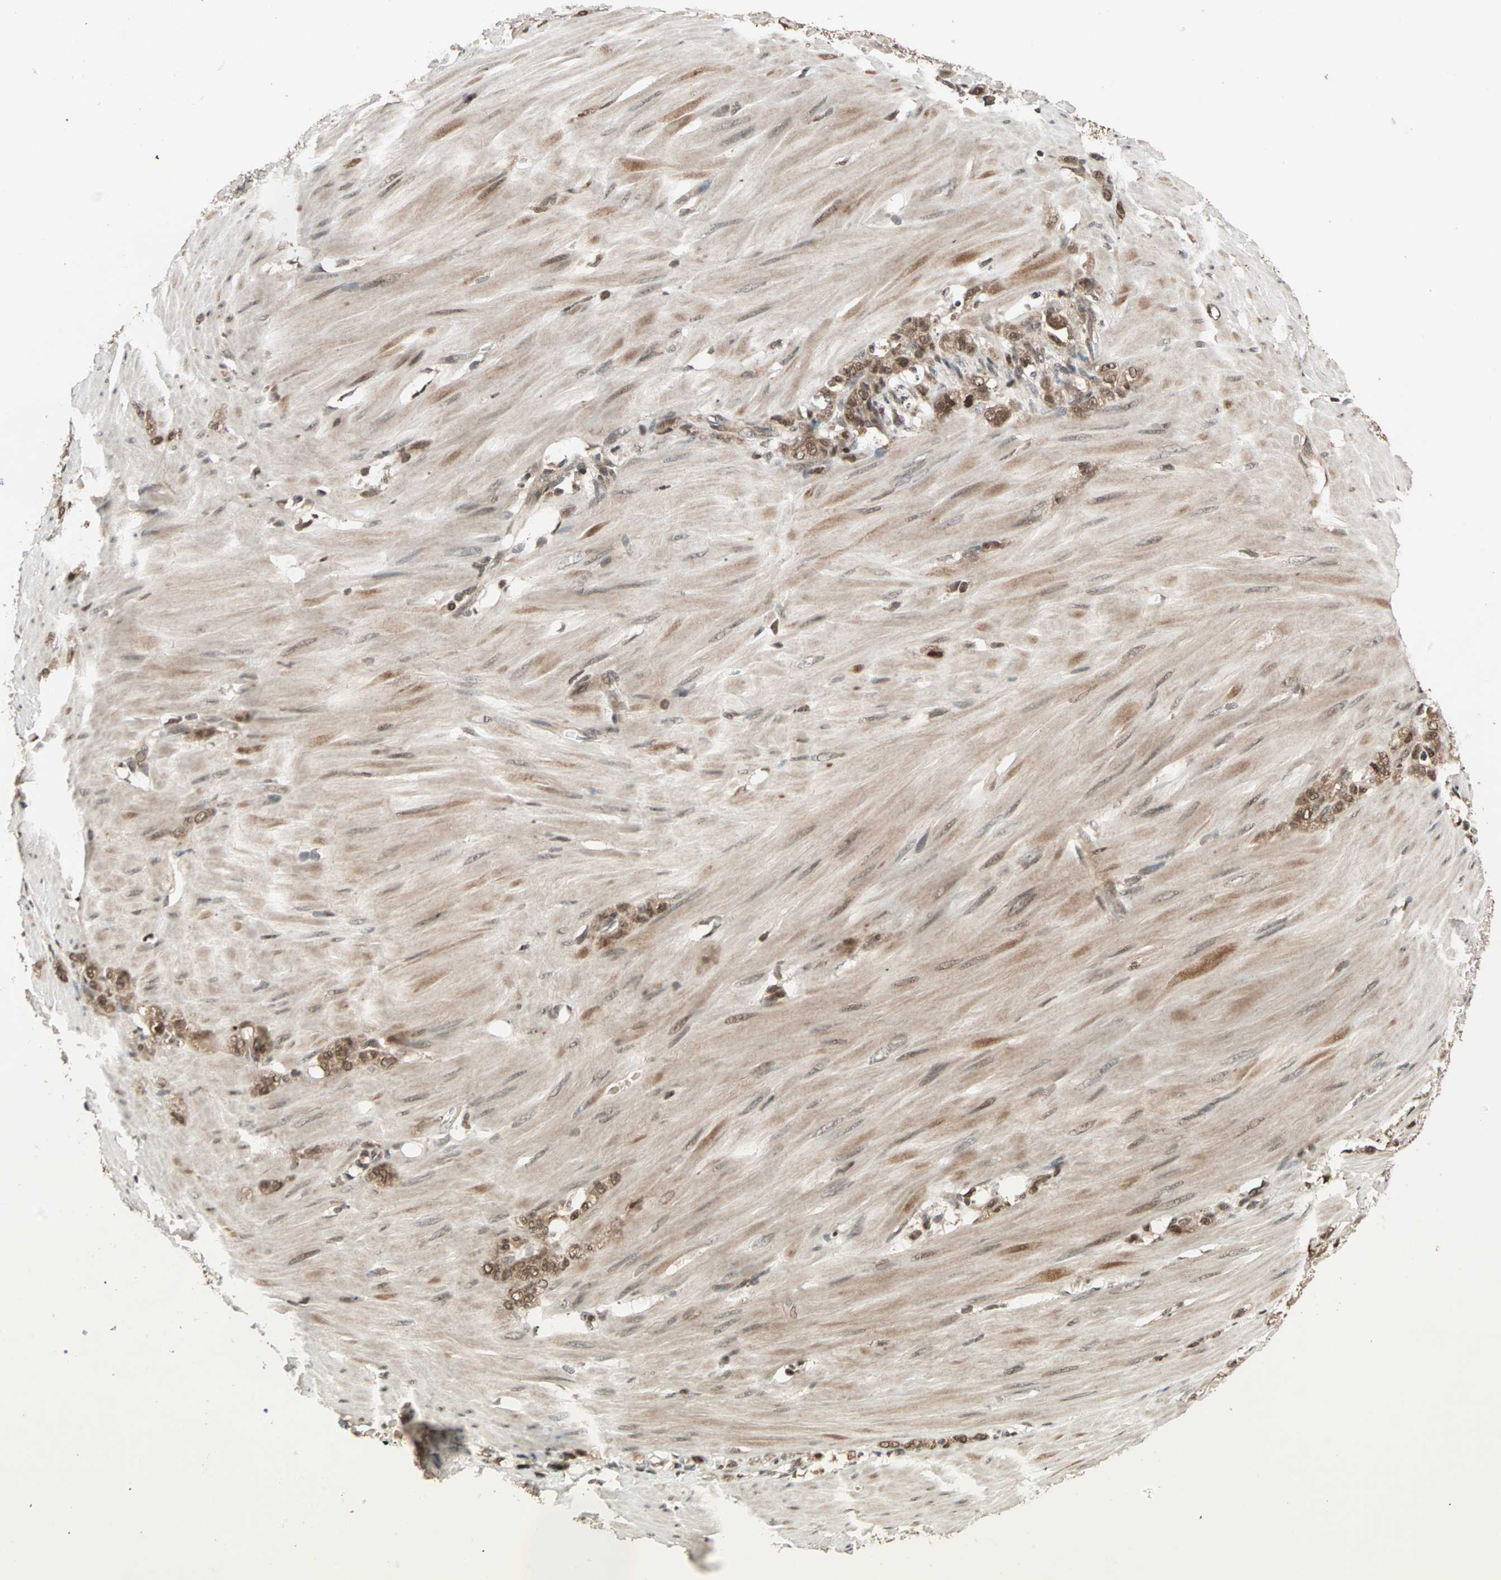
{"staining": {"intensity": "strong", "quantity": ">75%", "location": "cytoplasmic/membranous,nuclear"}, "tissue": "stomach cancer", "cell_type": "Tumor cells", "image_type": "cancer", "snomed": [{"axis": "morphology", "description": "Adenocarcinoma, NOS"}, {"axis": "topography", "description": "Stomach"}], "caption": "IHC (DAB (3,3'-diaminobenzidine)) staining of stomach adenocarcinoma reveals strong cytoplasmic/membranous and nuclear protein staining in approximately >75% of tumor cells.", "gene": "ZNF44", "patient": {"sex": "male", "age": 82}}